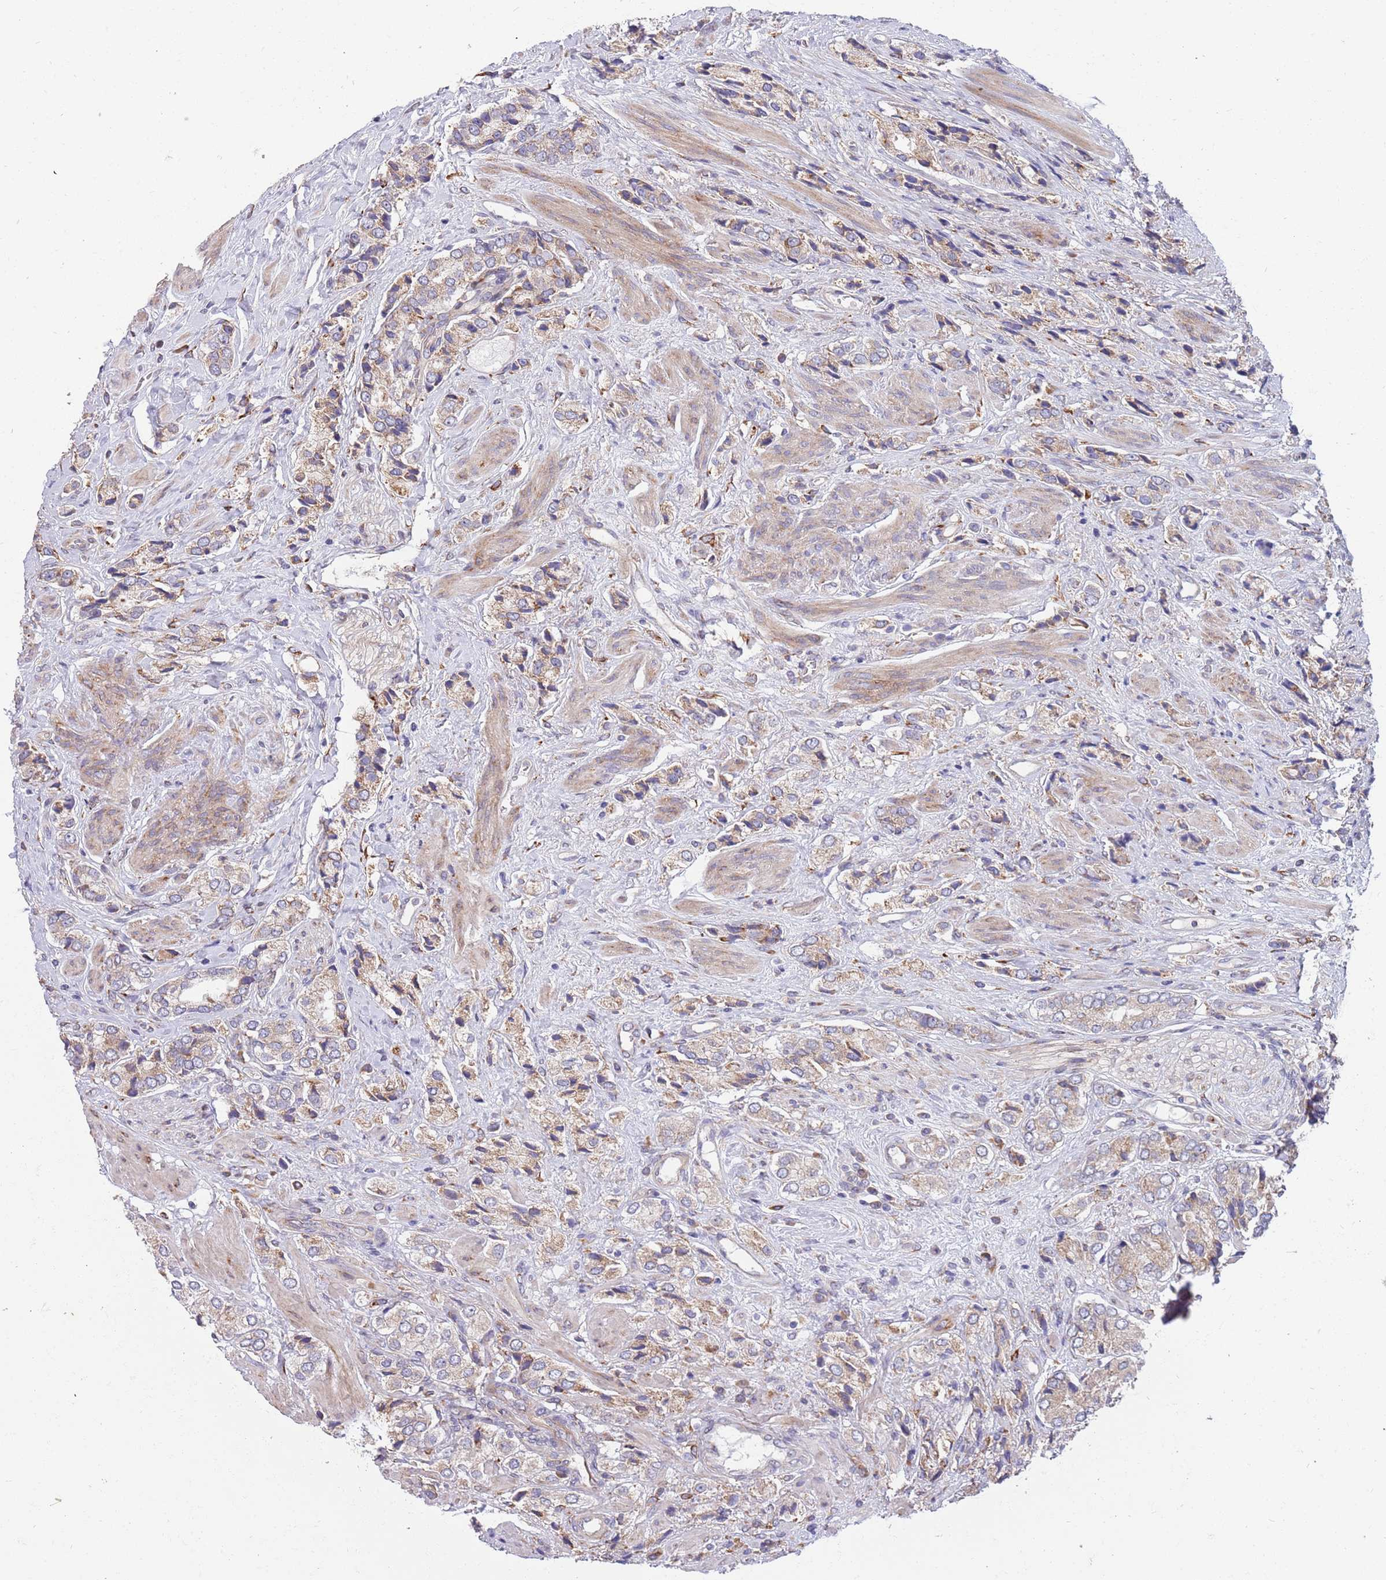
{"staining": {"intensity": "weak", "quantity": ">75%", "location": "cytoplasmic/membranous"}, "tissue": "prostate cancer", "cell_type": "Tumor cells", "image_type": "cancer", "snomed": [{"axis": "morphology", "description": "Adenocarcinoma, High grade"}, {"axis": "topography", "description": "Prostate and seminal vesicle, NOS"}], "caption": "Prostate cancer (high-grade adenocarcinoma) was stained to show a protein in brown. There is low levels of weak cytoplasmic/membranous positivity in about >75% of tumor cells.", "gene": "ARMCX6", "patient": {"sex": "male", "age": 64}}